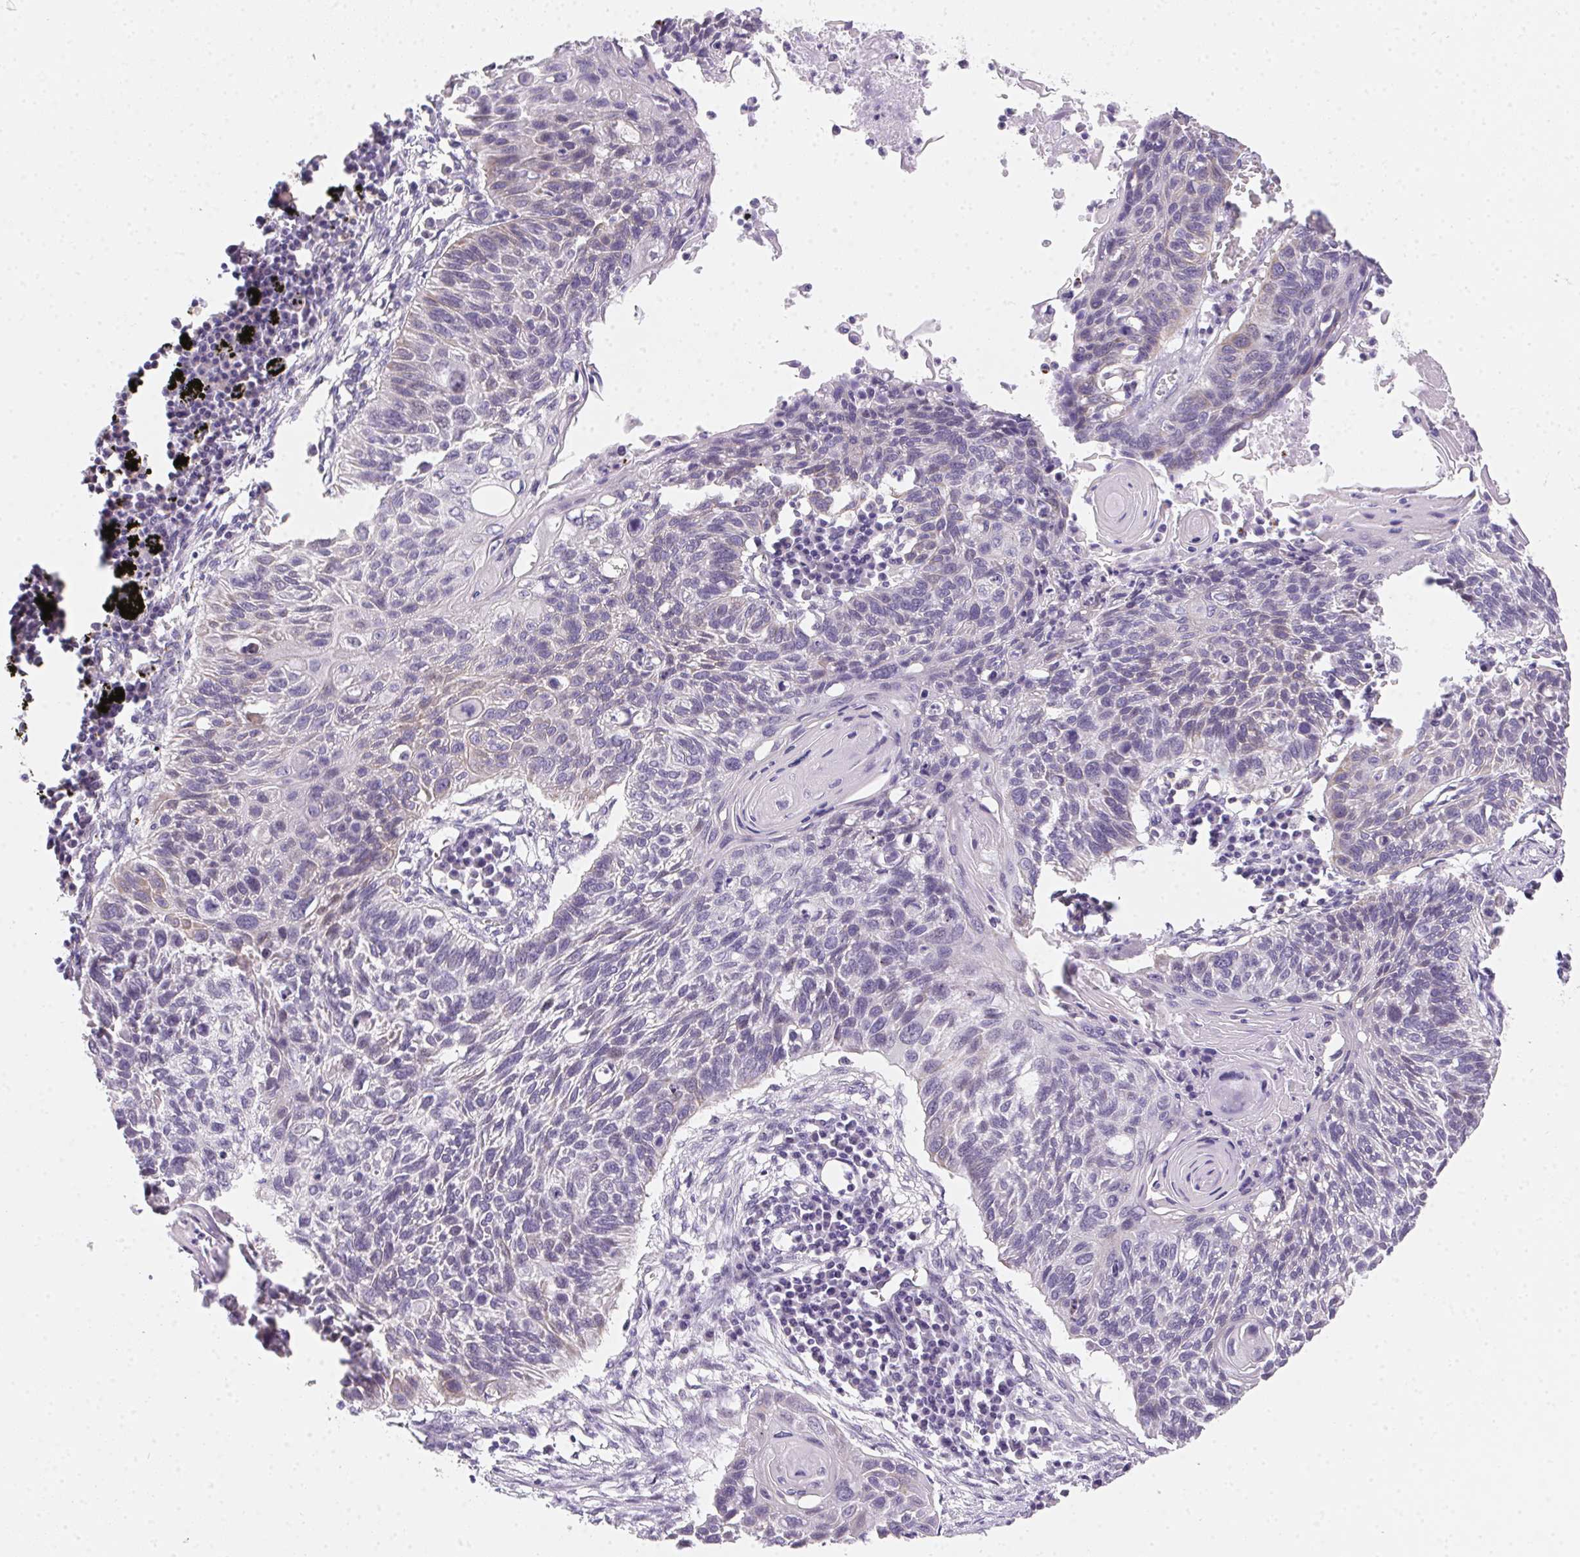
{"staining": {"intensity": "negative", "quantity": "none", "location": "none"}, "tissue": "lung cancer", "cell_type": "Tumor cells", "image_type": "cancer", "snomed": [{"axis": "morphology", "description": "Squamous cell carcinoma, NOS"}, {"axis": "topography", "description": "Lung"}], "caption": "The image reveals no staining of tumor cells in lung cancer (squamous cell carcinoma).", "gene": "MORC1", "patient": {"sex": "male", "age": 78}}